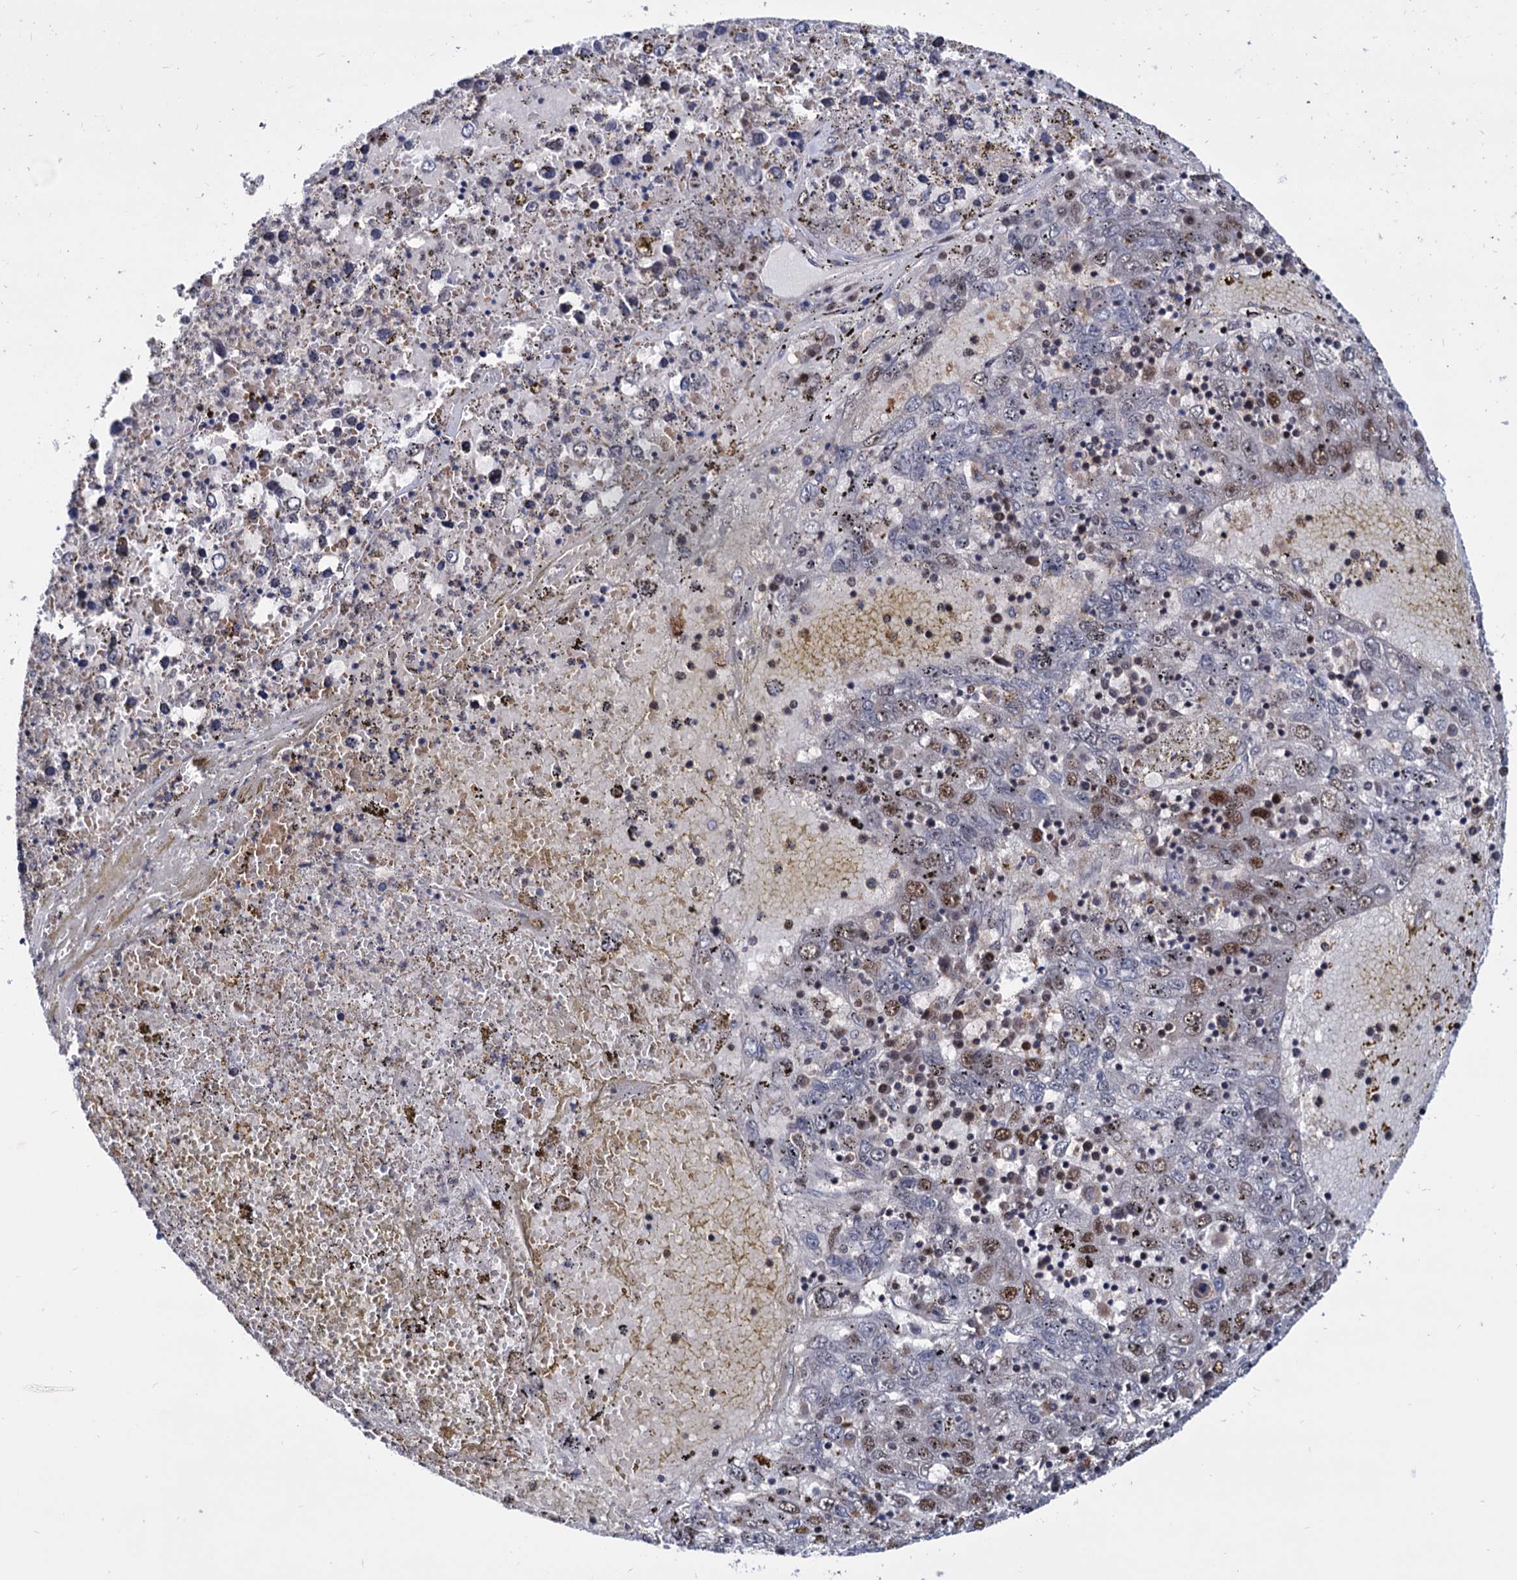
{"staining": {"intensity": "moderate", "quantity": "25%-75%", "location": "nuclear"}, "tissue": "liver cancer", "cell_type": "Tumor cells", "image_type": "cancer", "snomed": [{"axis": "morphology", "description": "Carcinoma, Hepatocellular, NOS"}, {"axis": "topography", "description": "Liver"}], "caption": "Liver cancer stained with a brown dye shows moderate nuclear positive staining in approximately 25%-75% of tumor cells.", "gene": "RNASEH2B", "patient": {"sex": "male", "age": 49}}